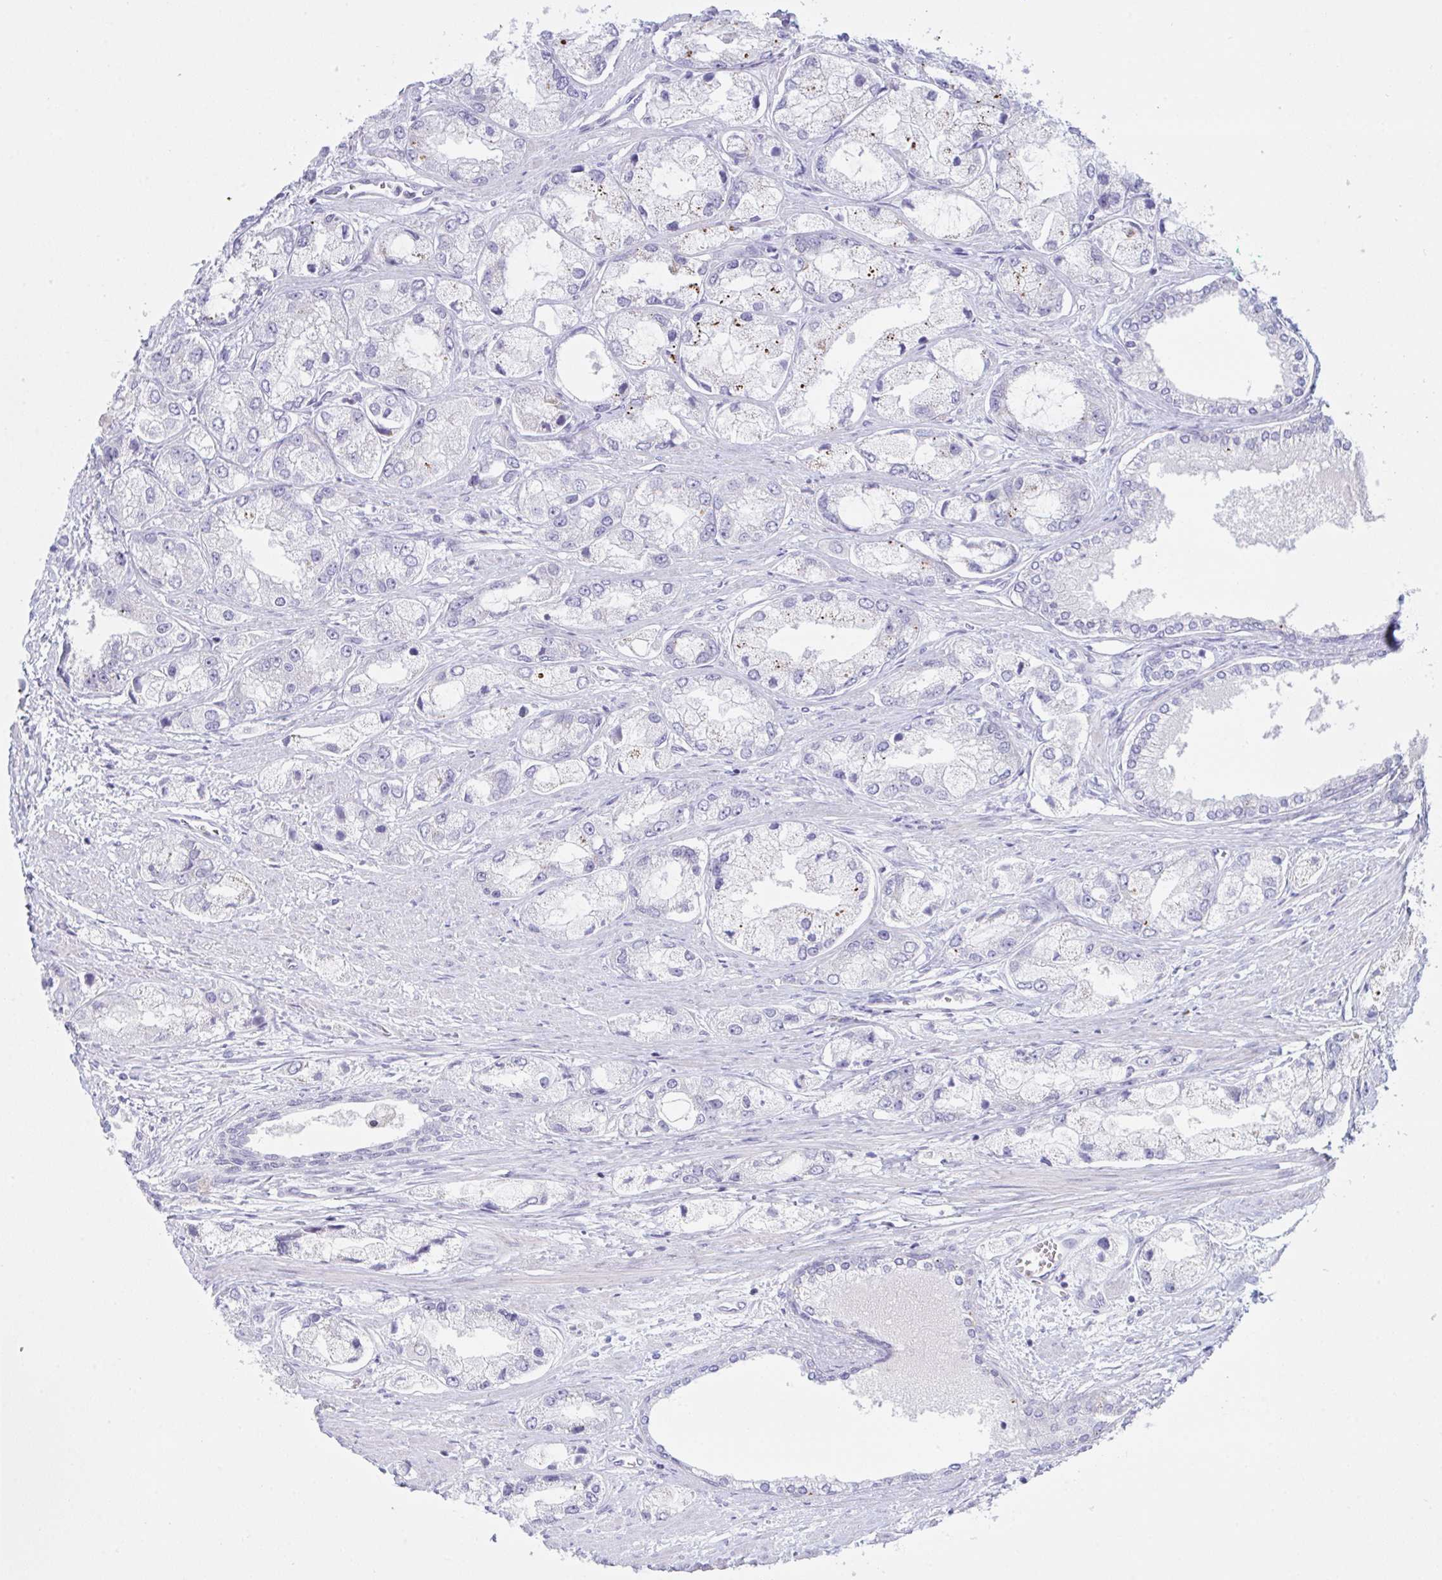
{"staining": {"intensity": "negative", "quantity": "none", "location": "none"}, "tissue": "prostate cancer", "cell_type": "Tumor cells", "image_type": "cancer", "snomed": [{"axis": "morphology", "description": "Adenocarcinoma, Low grade"}, {"axis": "topography", "description": "Prostate"}], "caption": "This is an immunohistochemistry image of human prostate cancer (adenocarcinoma (low-grade)). There is no staining in tumor cells.", "gene": "NAA30", "patient": {"sex": "male", "age": 69}}